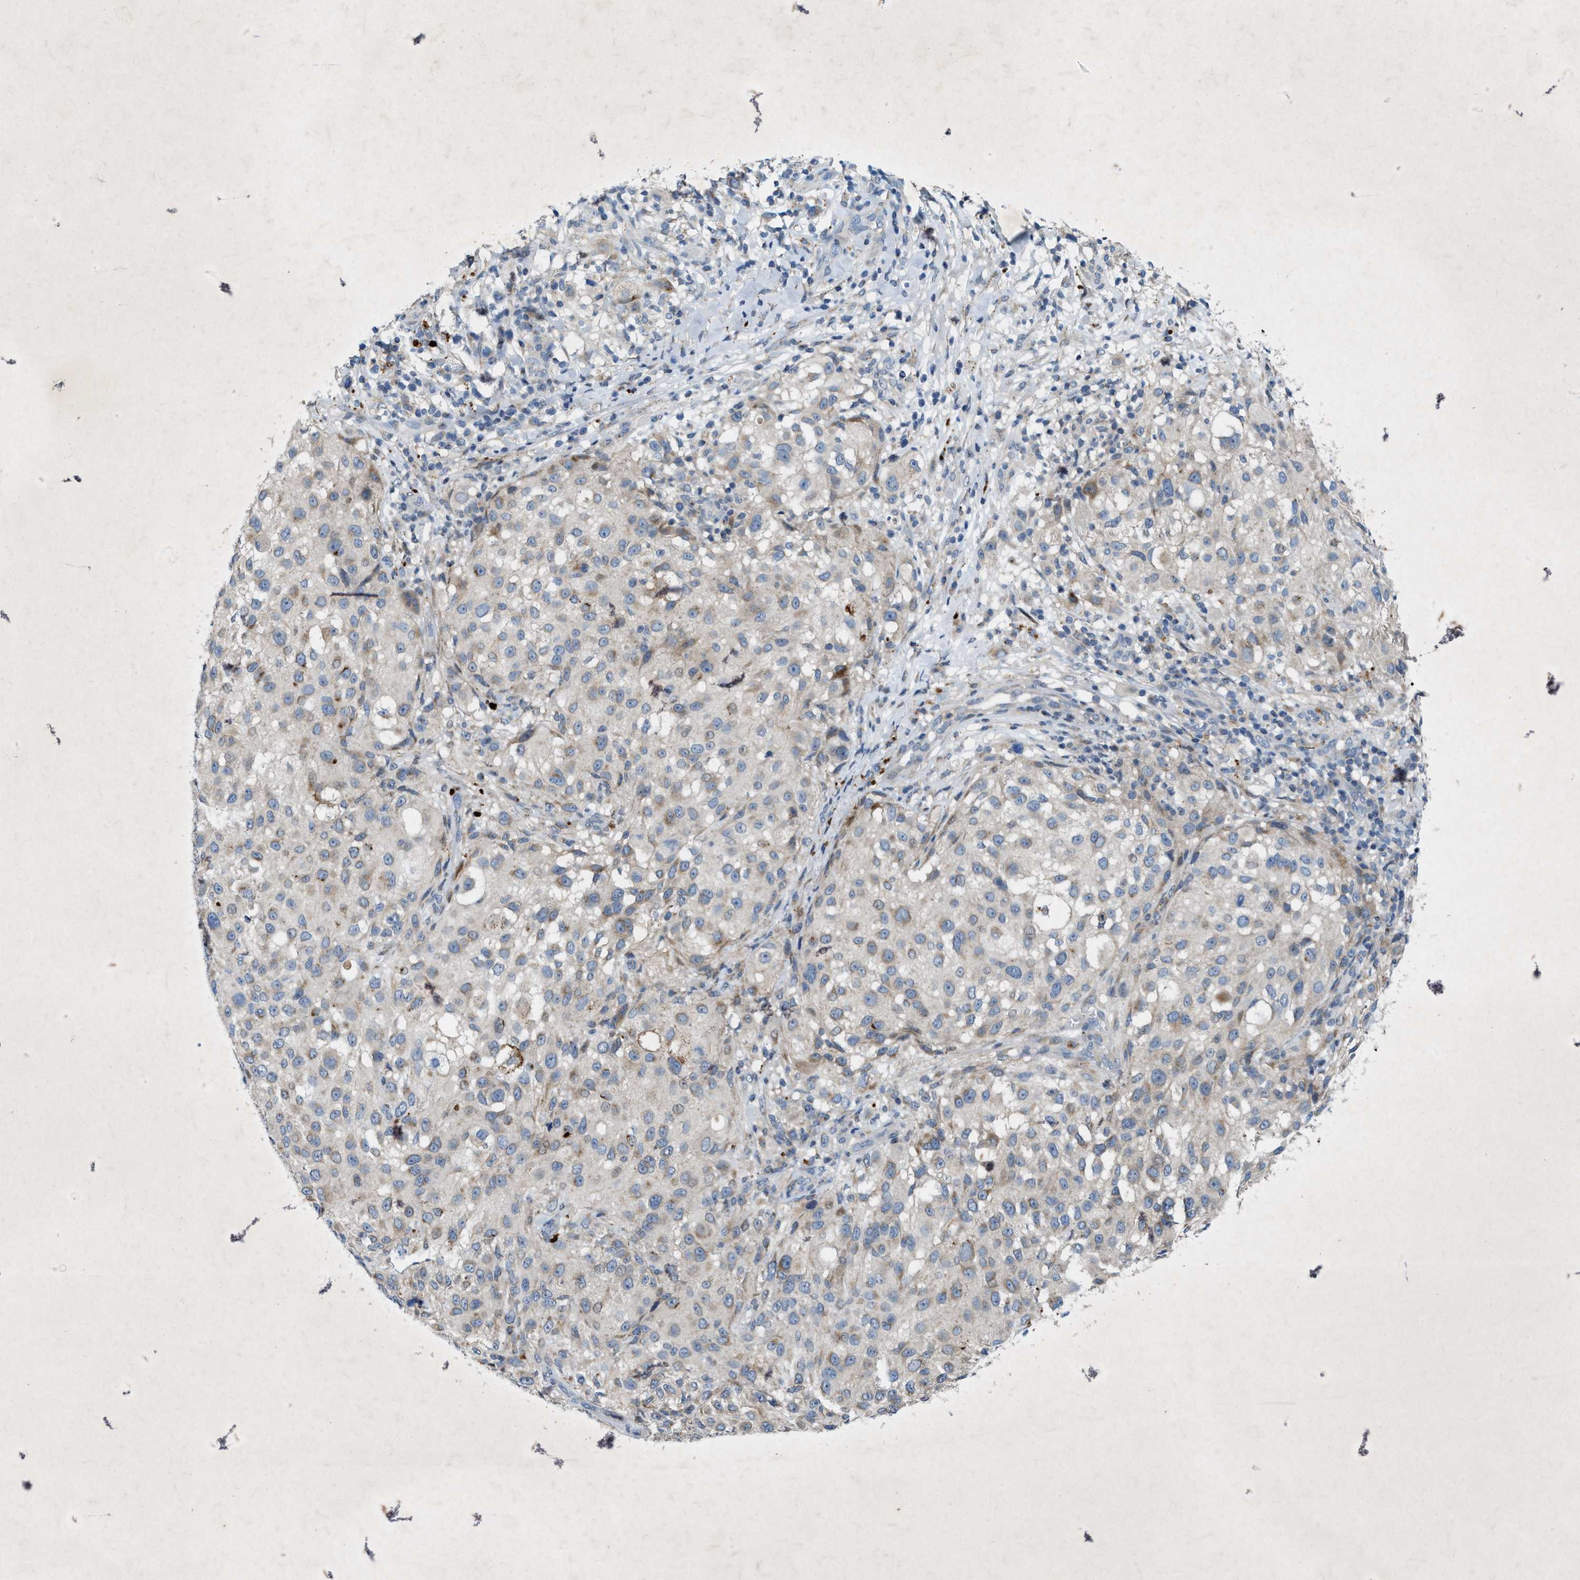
{"staining": {"intensity": "weak", "quantity": "<25%", "location": "cytoplasmic/membranous"}, "tissue": "melanoma", "cell_type": "Tumor cells", "image_type": "cancer", "snomed": [{"axis": "morphology", "description": "Necrosis, NOS"}, {"axis": "morphology", "description": "Malignant melanoma, NOS"}, {"axis": "topography", "description": "Skin"}], "caption": "Immunohistochemical staining of human malignant melanoma displays no significant expression in tumor cells.", "gene": "URGCP", "patient": {"sex": "female", "age": 87}}